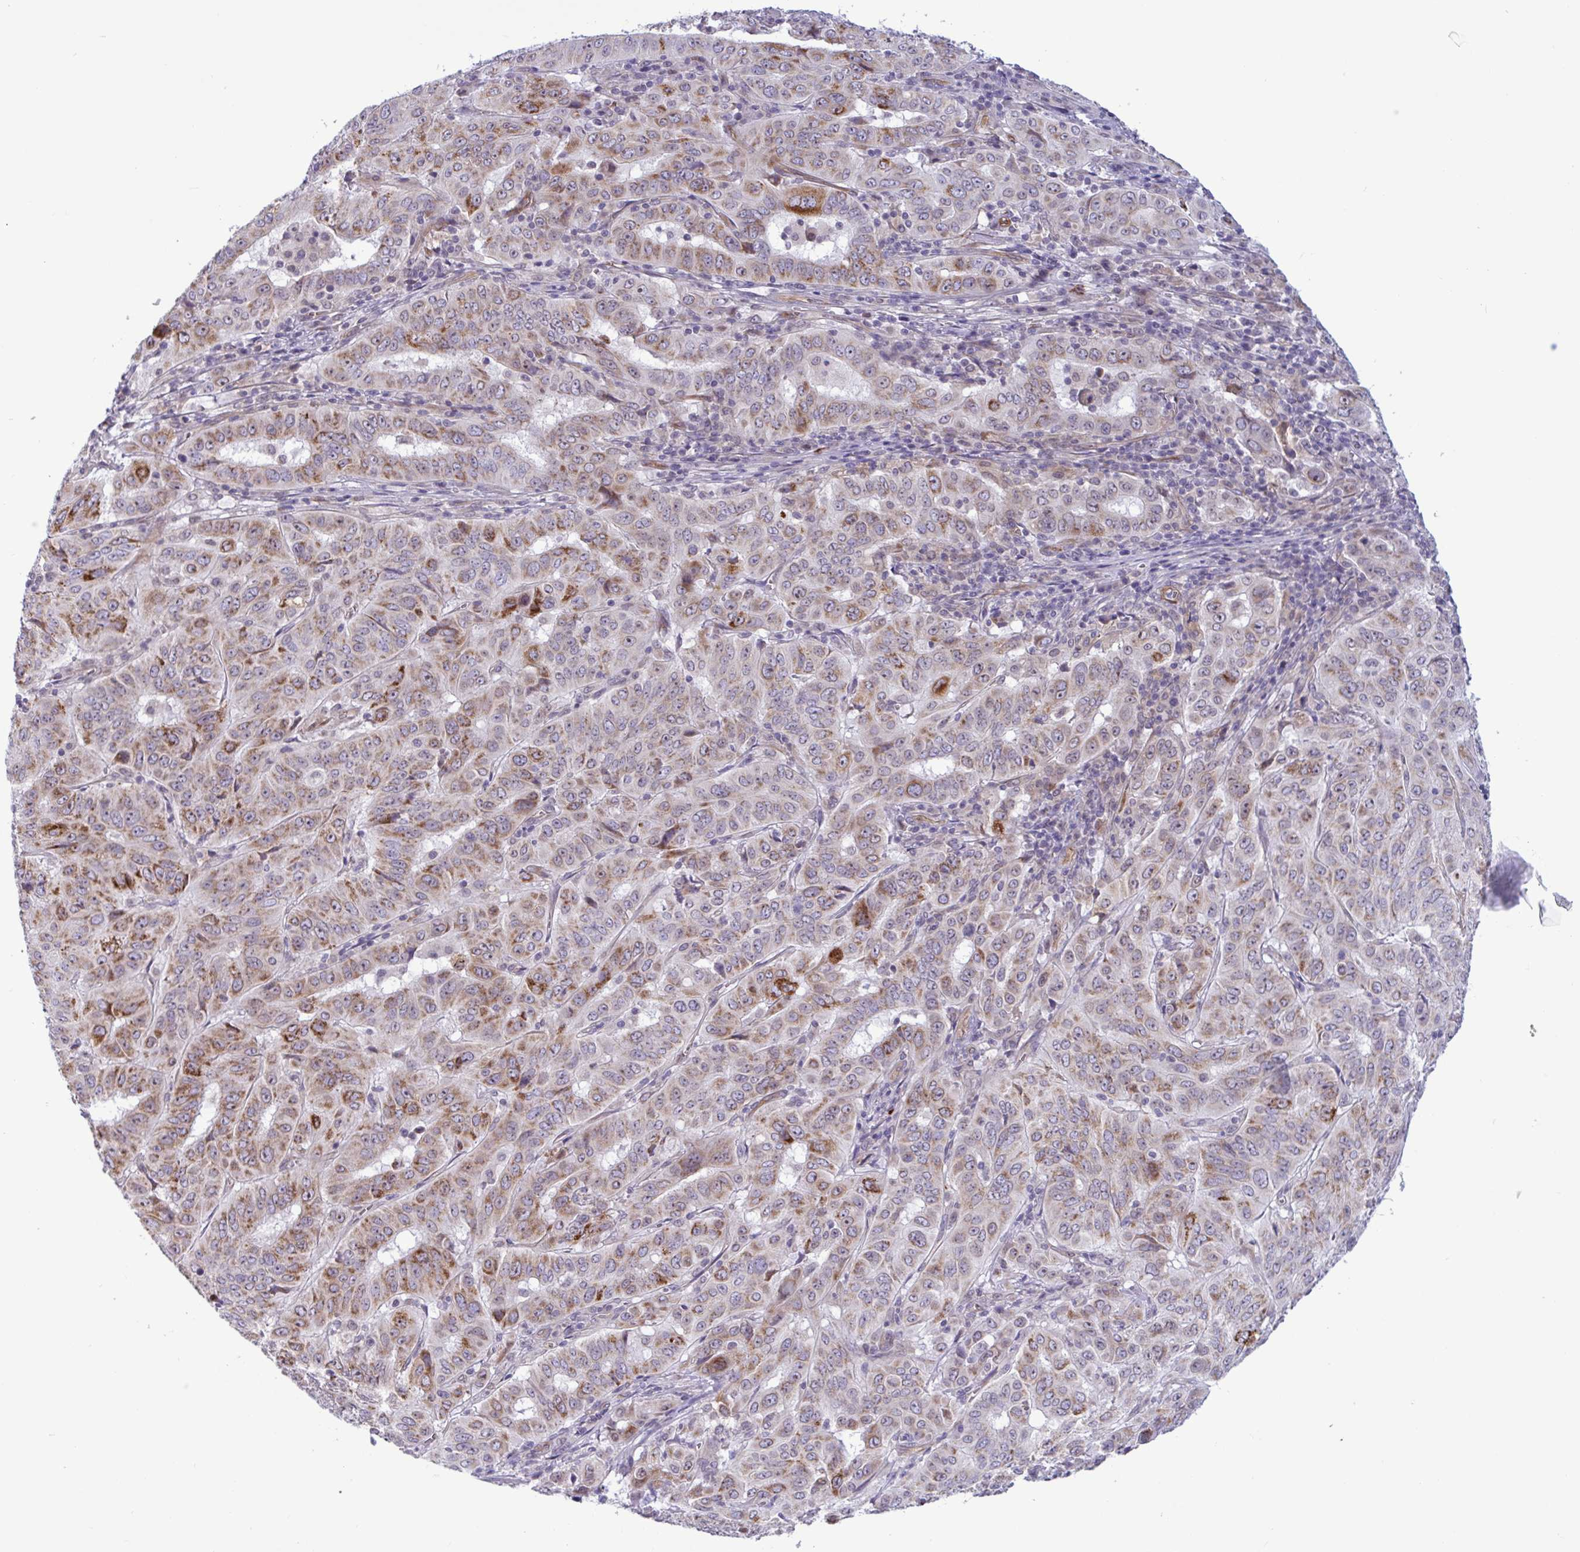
{"staining": {"intensity": "moderate", "quantity": "25%-75%", "location": "cytoplasmic/membranous"}, "tissue": "pancreatic cancer", "cell_type": "Tumor cells", "image_type": "cancer", "snomed": [{"axis": "morphology", "description": "Adenocarcinoma, NOS"}, {"axis": "topography", "description": "Pancreas"}], "caption": "DAB (3,3'-diaminobenzidine) immunohistochemical staining of adenocarcinoma (pancreatic) exhibits moderate cytoplasmic/membranous protein staining in about 25%-75% of tumor cells.", "gene": "DOCK11", "patient": {"sex": "male", "age": 63}}